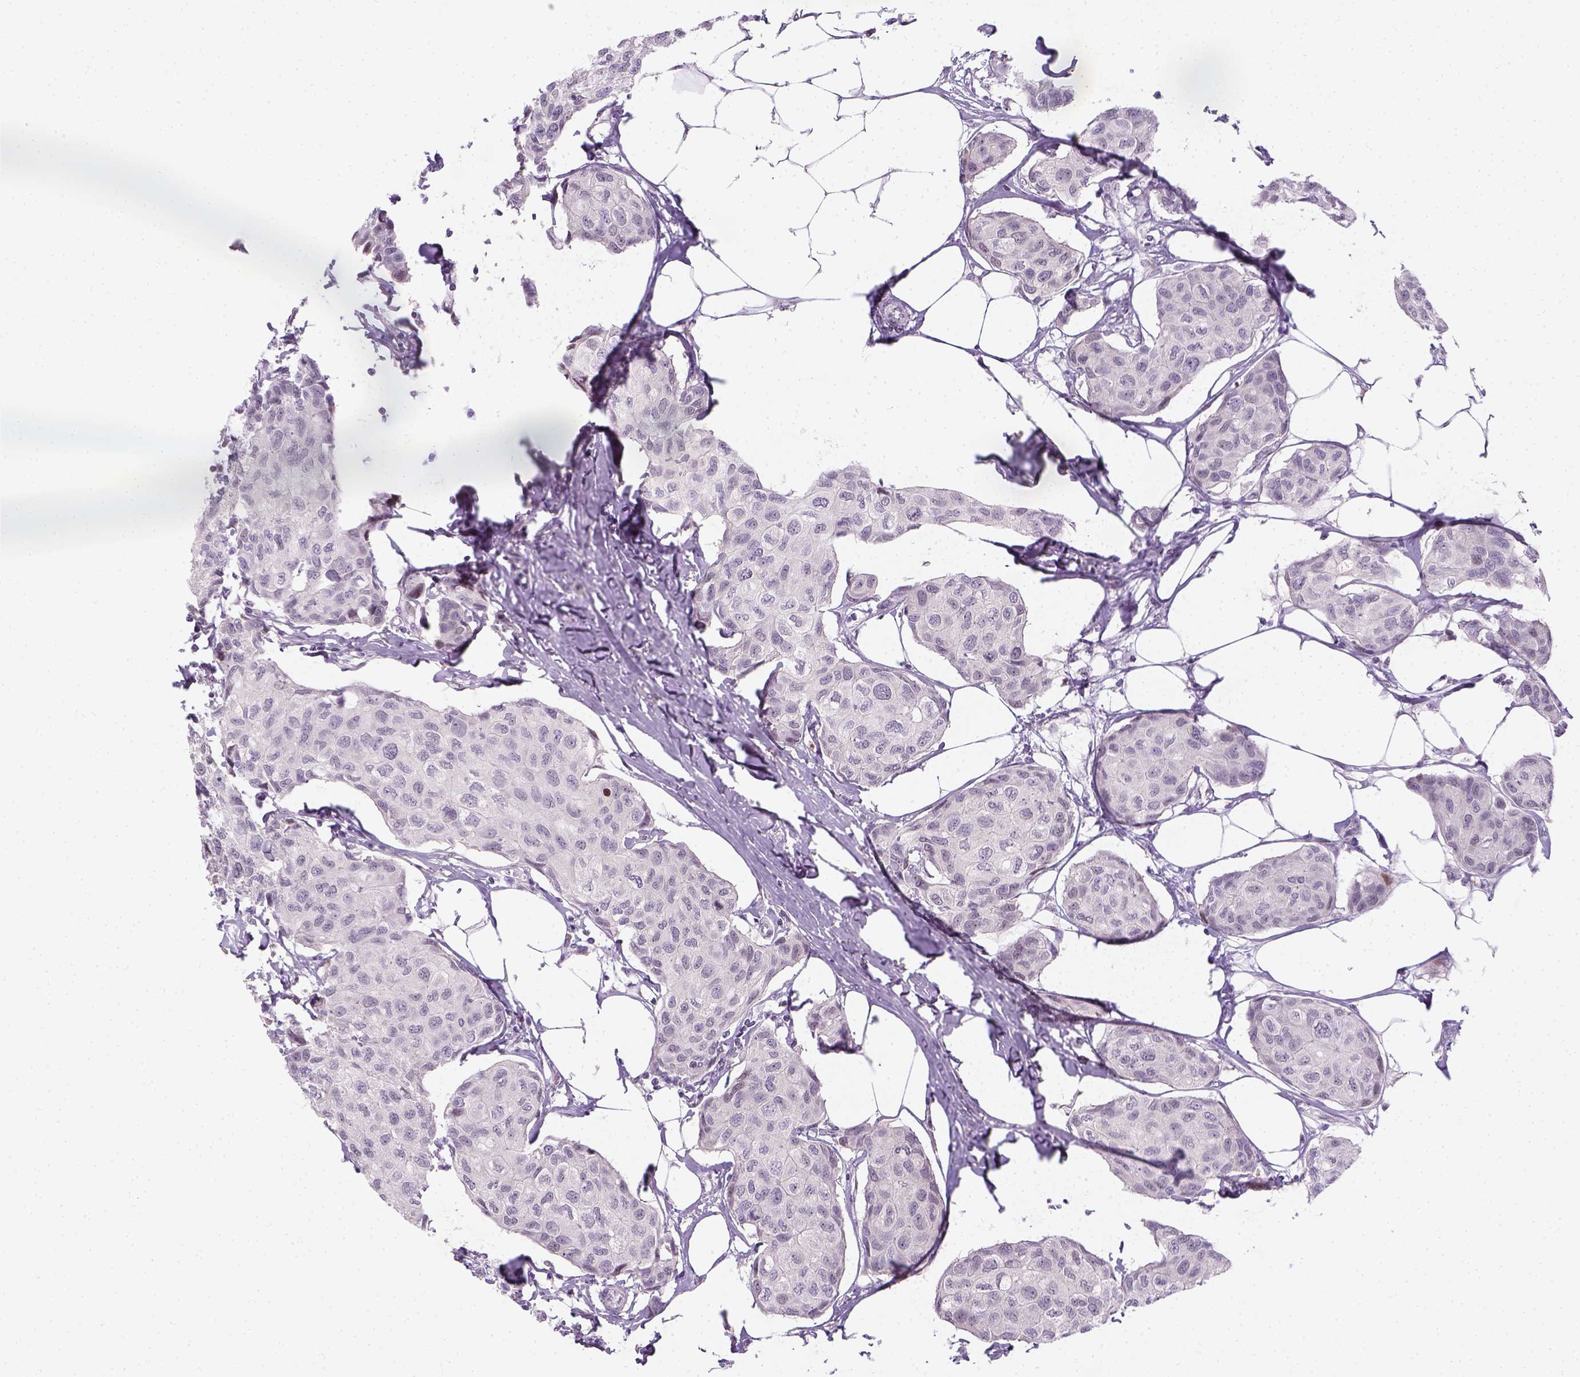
{"staining": {"intensity": "negative", "quantity": "none", "location": "none"}, "tissue": "breast cancer", "cell_type": "Tumor cells", "image_type": "cancer", "snomed": [{"axis": "morphology", "description": "Duct carcinoma"}, {"axis": "topography", "description": "Breast"}], "caption": "A high-resolution micrograph shows immunohistochemistry (IHC) staining of breast cancer (infiltrating ductal carcinoma), which exhibits no significant expression in tumor cells.", "gene": "MAGEB3", "patient": {"sex": "female", "age": 80}}